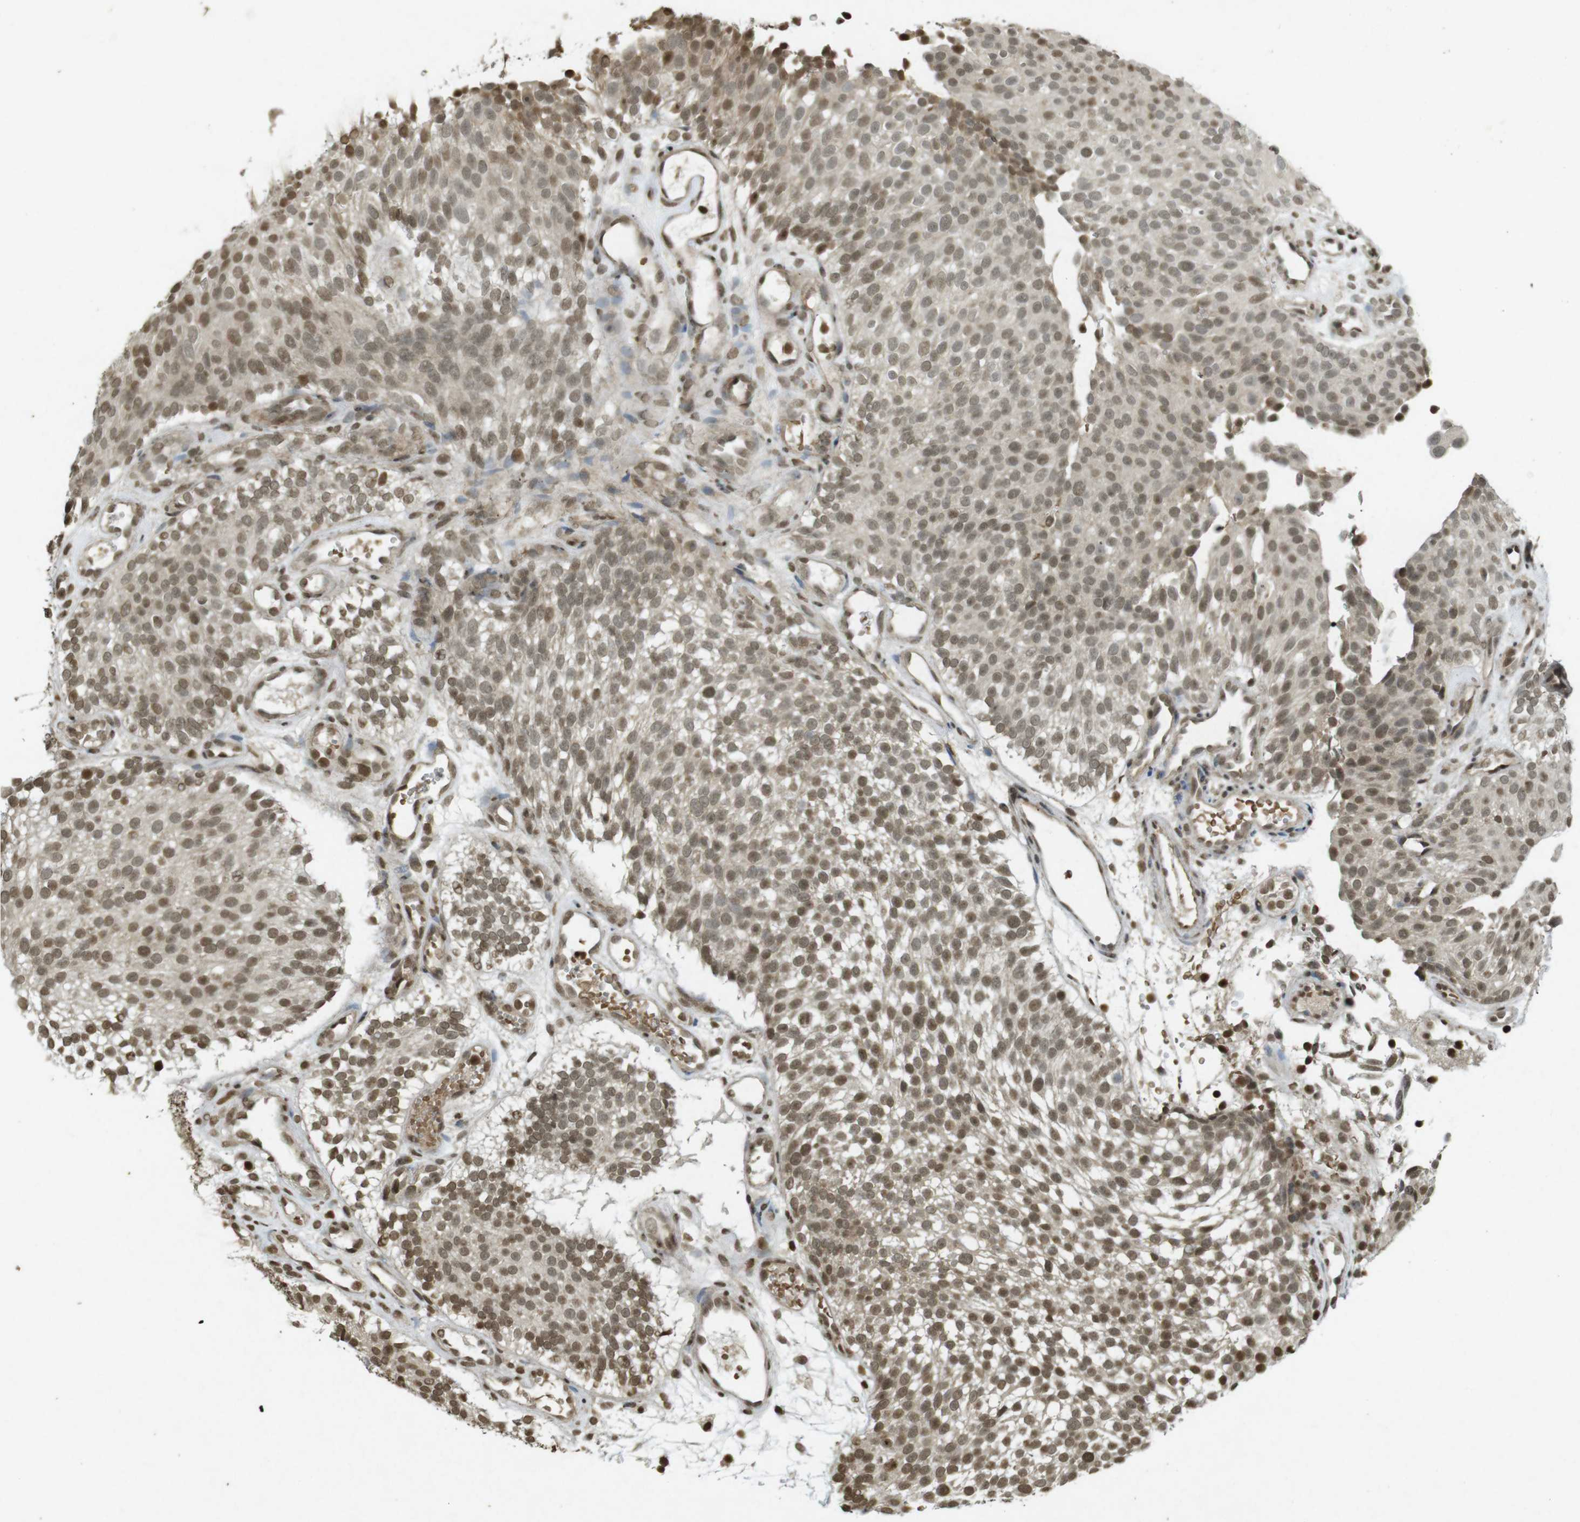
{"staining": {"intensity": "moderate", "quantity": ">75%", "location": "nuclear"}, "tissue": "urothelial cancer", "cell_type": "Tumor cells", "image_type": "cancer", "snomed": [{"axis": "morphology", "description": "Urothelial carcinoma, Low grade"}, {"axis": "topography", "description": "Urinary bladder"}], "caption": "The micrograph demonstrates a brown stain indicating the presence of a protein in the nuclear of tumor cells in low-grade urothelial carcinoma.", "gene": "ORC4", "patient": {"sex": "male", "age": 78}}